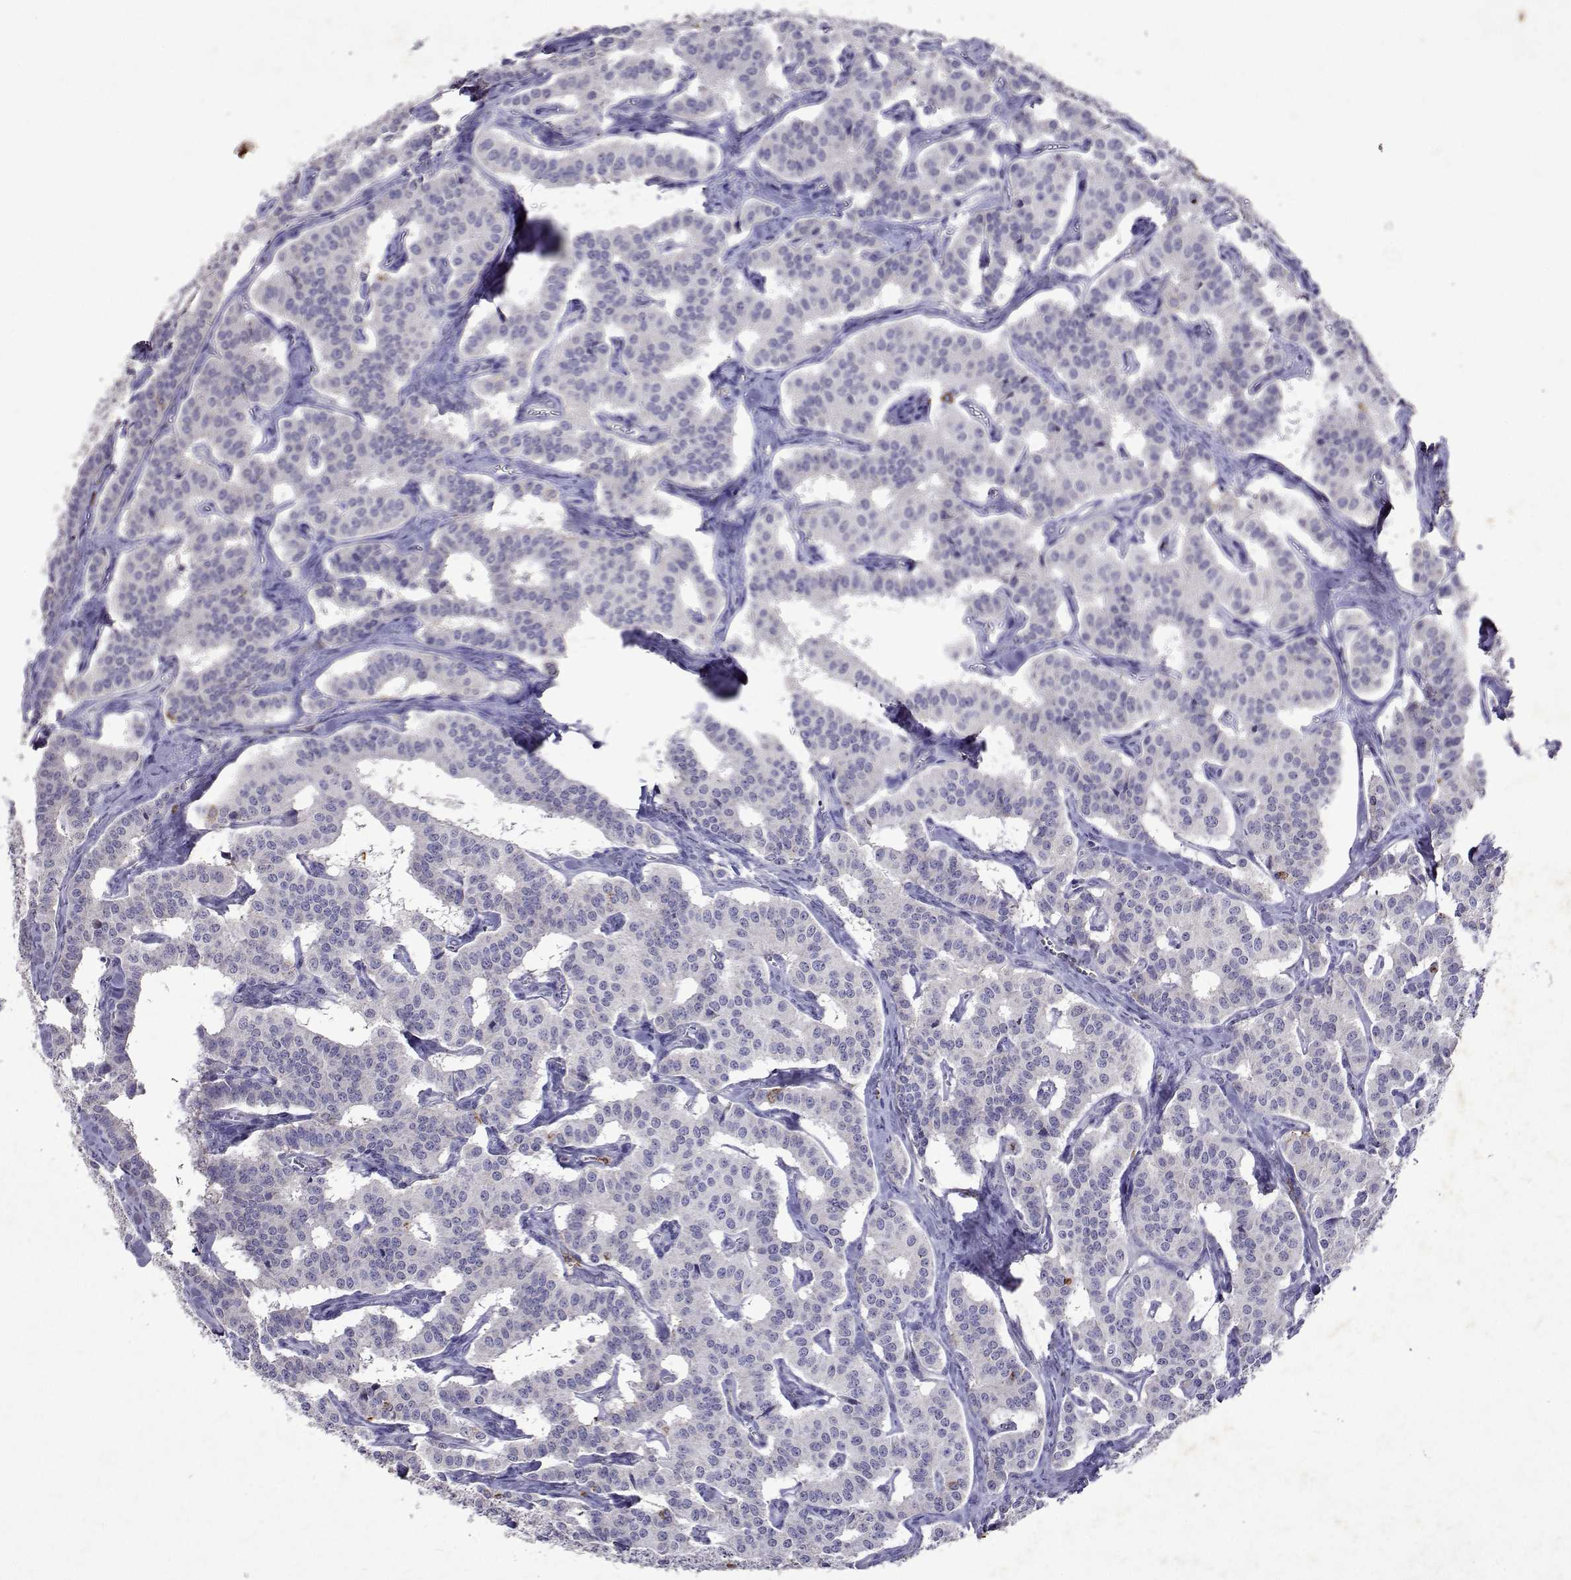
{"staining": {"intensity": "negative", "quantity": "none", "location": "none"}, "tissue": "carcinoid", "cell_type": "Tumor cells", "image_type": "cancer", "snomed": [{"axis": "morphology", "description": "Carcinoid, malignant, NOS"}, {"axis": "topography", "description": "Lung"}], "caption": "Tumor cells are negative for brown protein staining in carcinoid. (DAB (3,3'-diaminobenzidine) IHC with hematoxylin counter stain).", "gene": "DUSP28", "patient": {"sex": "female", "age": 46}}